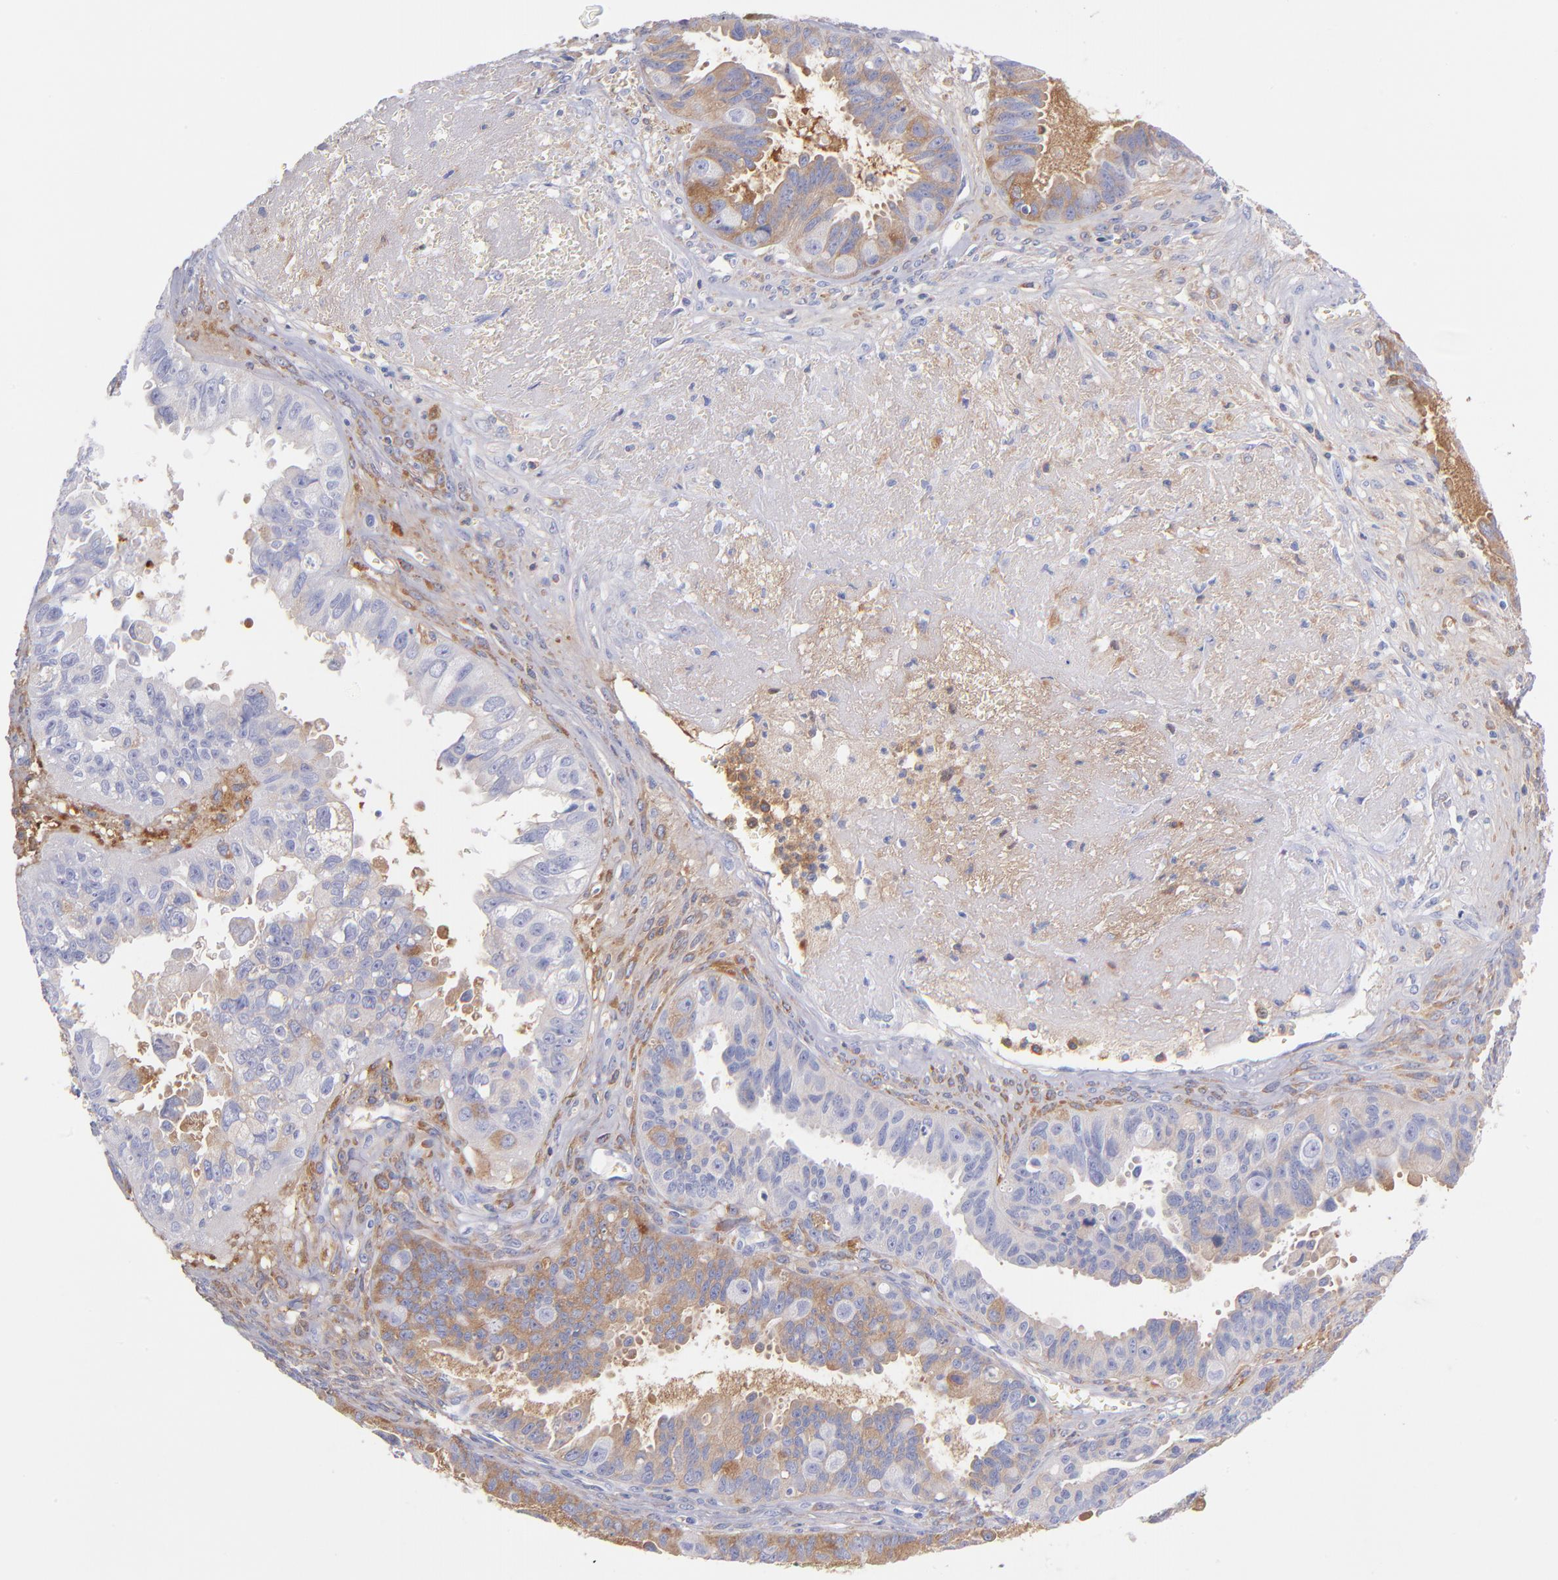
{"staining": {"intensity": "moderate", "quantity": "25%-75%", "location": "cytoplasmic/membranous"}, "tissue": "ovarian cancer", "cell_type": "Tumor cells", "image_type": "cancer", "snomed": [{"axis": "morphology", "description": "Carcinoma, endometroid"}, {"axis": "topography", "description": "Ovary"}], "caption": "An image of ovarian cancer (endometroid carcinoma) stained for a protein demonstrates moderate cytoplasmic/membranous brown staining in tumor cells. Using DAB (3,3'-diaminobenzidine) (brown) and hematoxylin (blue) stains, captured at high magnification using brightfield microscopy.", "gene": "HP", "patient": {"sex": "female", "age": 85}}